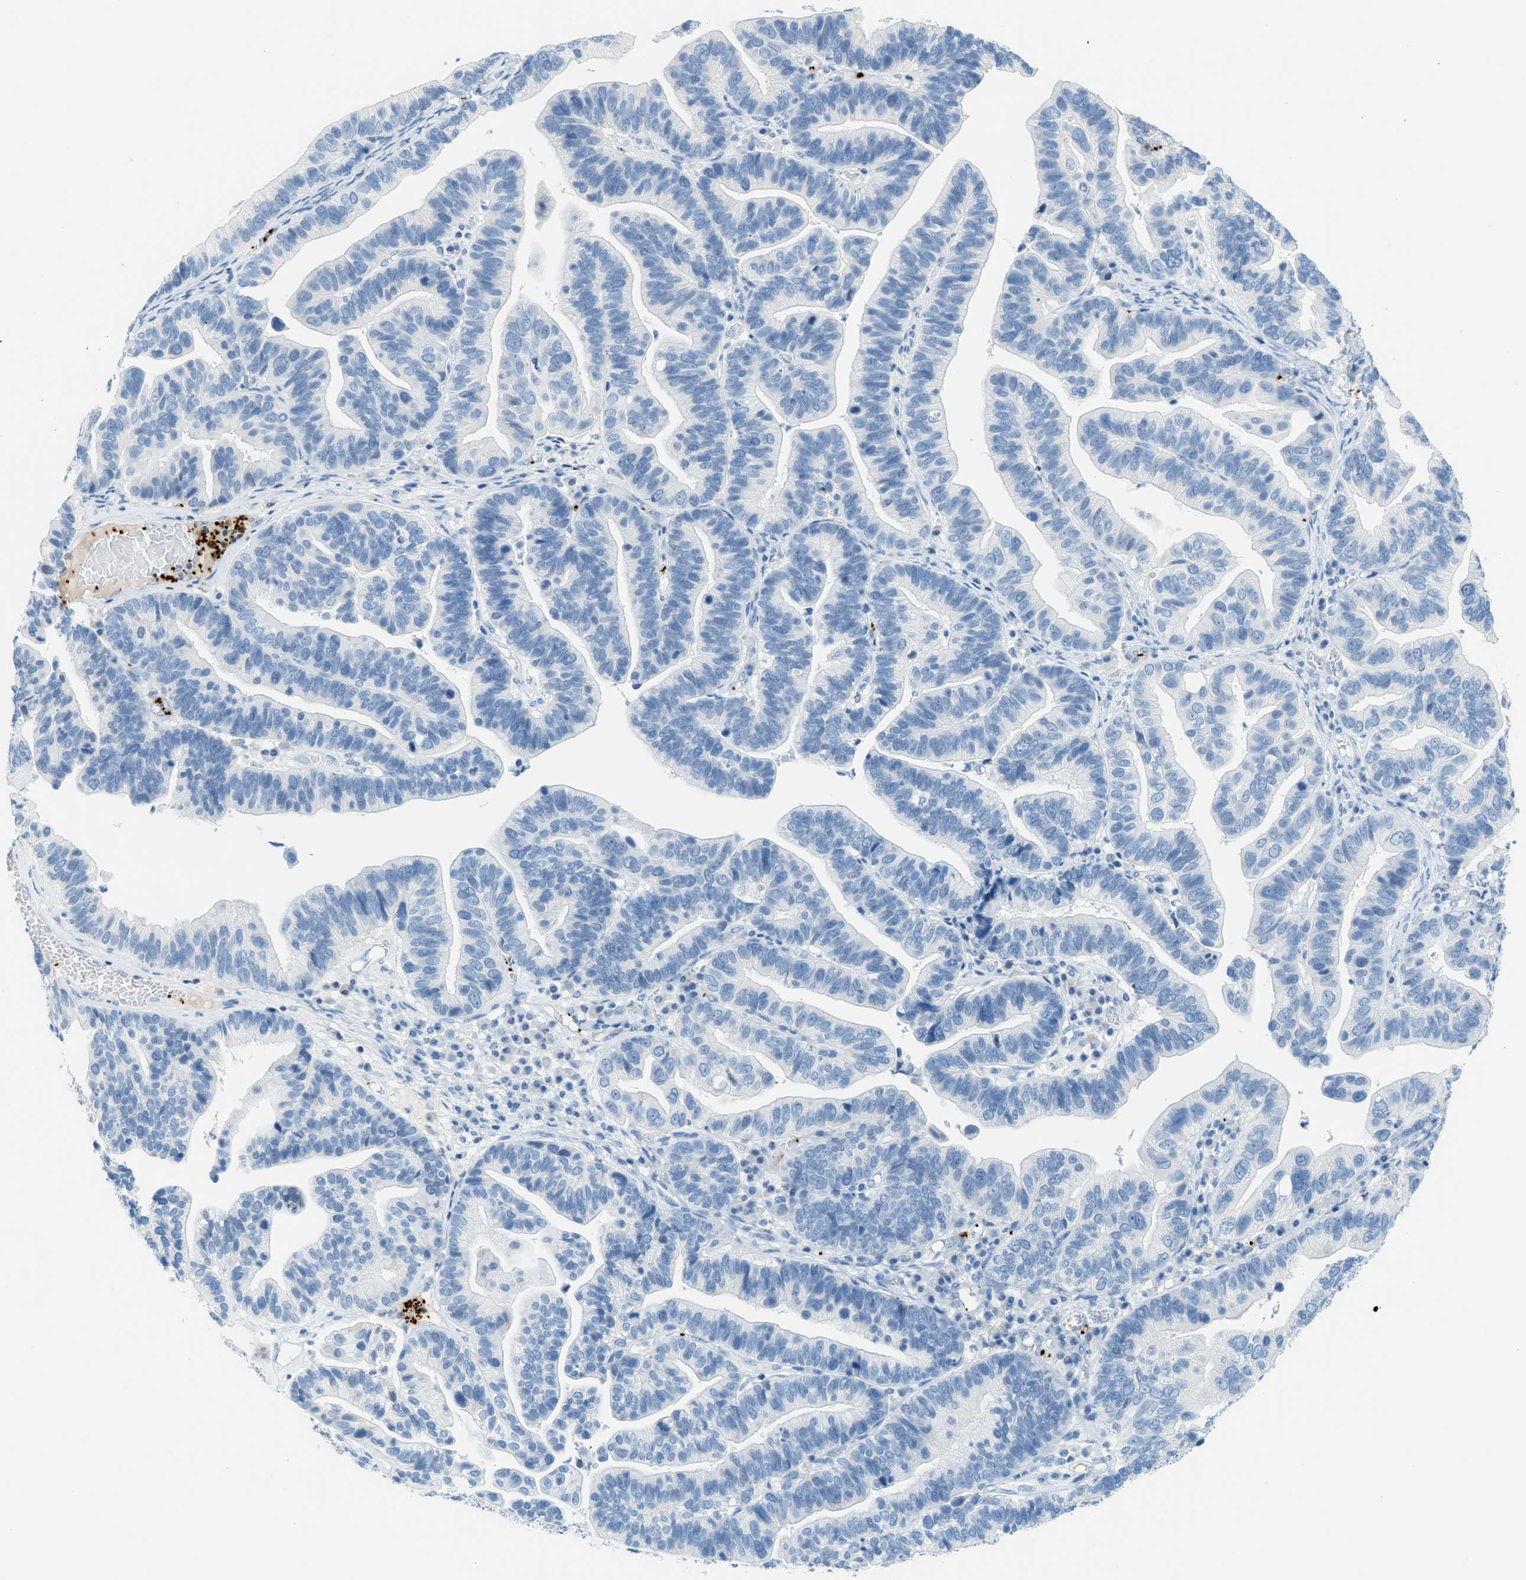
{"staining": {"intensity": "negative", "quantity": "none", "location": "none"}, "tissue": "ovarian cancer", "cell_type": "Tumor cells", "image_type": "cancer", "snomed": [{"axis": "morphology", "description": "Cystadenocarcinoma, serous, NOS"}, {"axis": "topography", "description": "Ovary"}], "caption": "Immunohistochemical staining of human serous cystadenocarcinoma (ovarian) displays no significant staining in tumor cells.", "gene": "PPBP", "patient": {"sex": "female", "age": 56}}